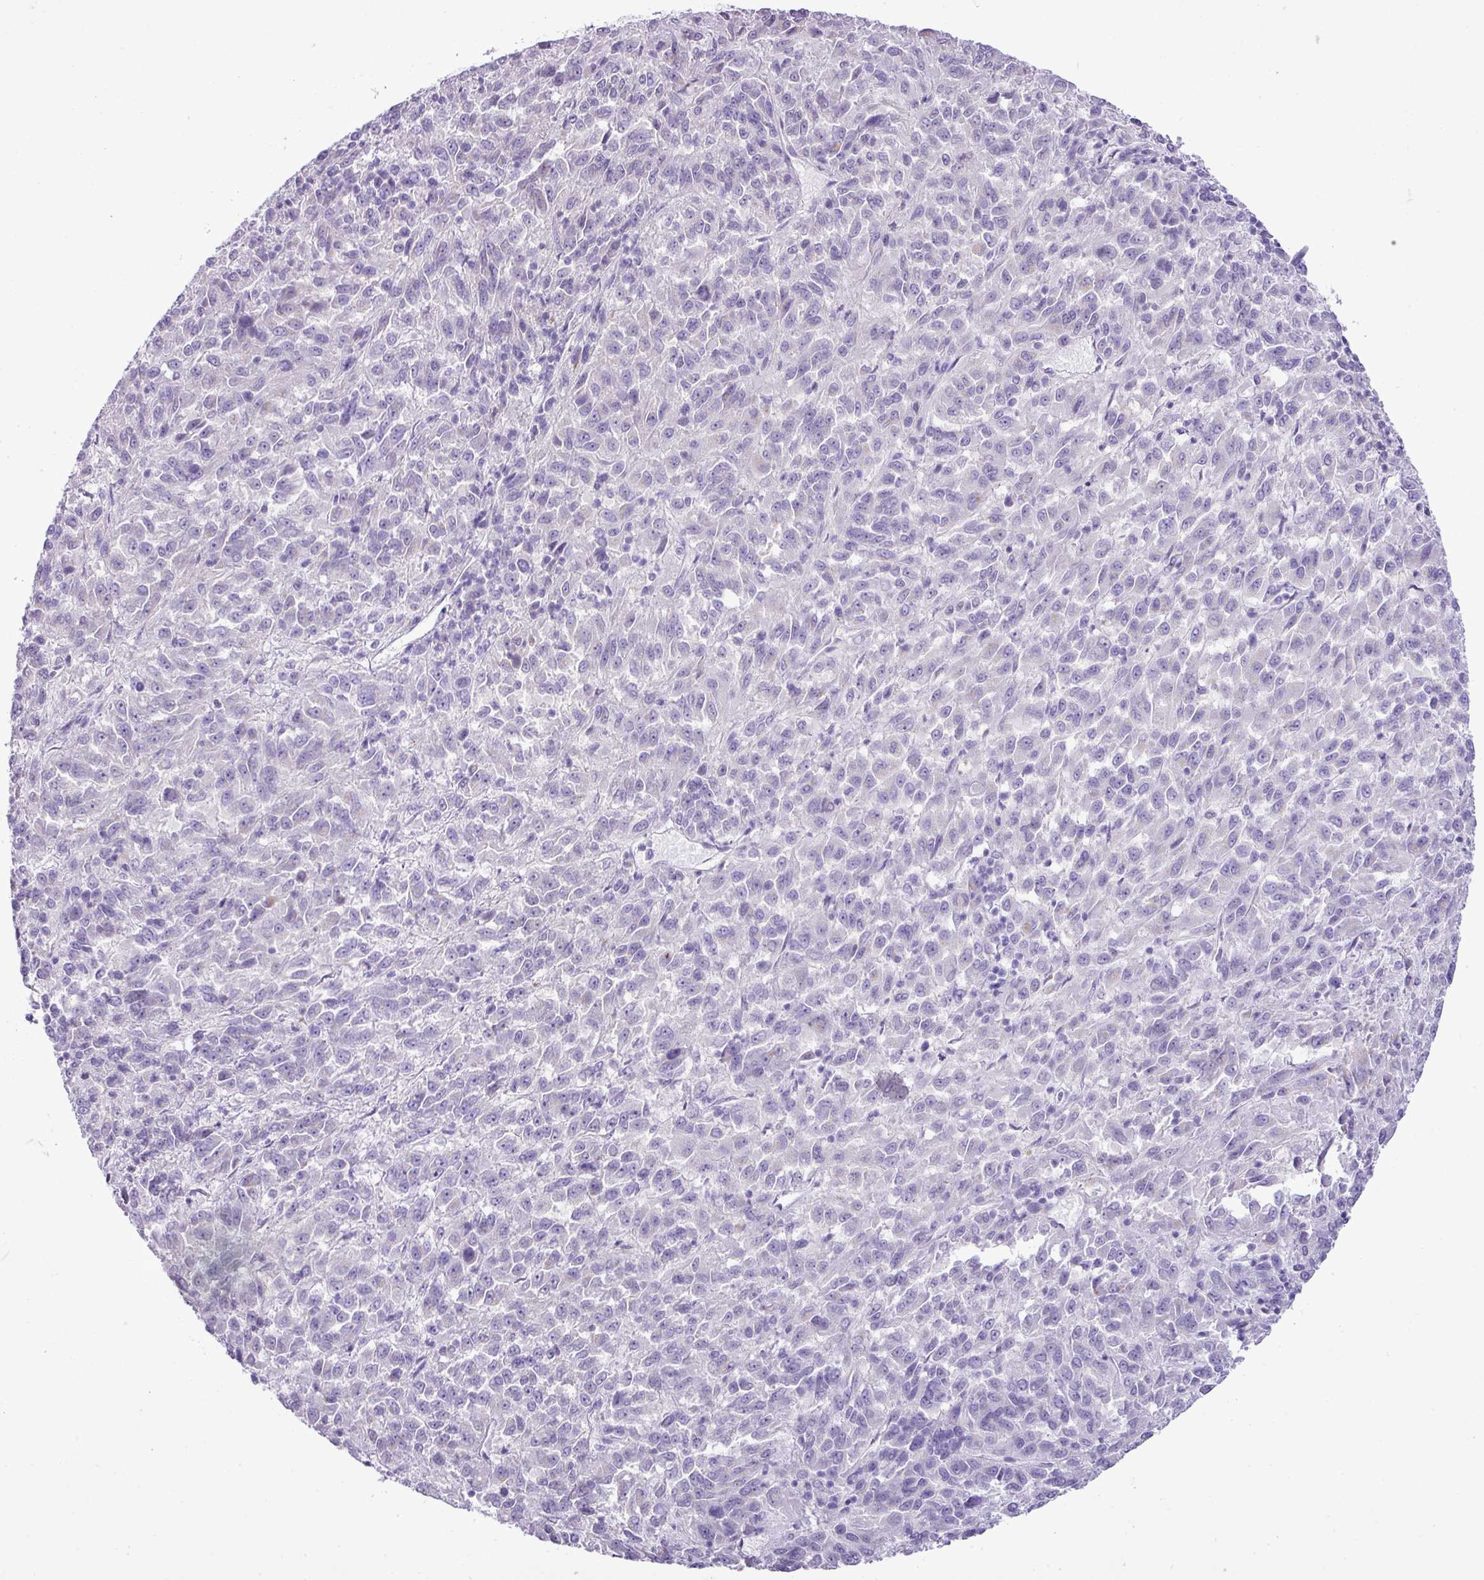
{"staining": {"intensity": "negative", "quantity": "none", "location": "none"}, "tissue": "melanoma", "cell_type": "Tumor cells", "image_type": "cancer", "snomed": [{"axis": "morphology", "description": "Malignant melanoma, Metastatic site"}, {"axis": "topography", "description": "Lung"}], "caption": "Immunohistochemistry (IHC) photomicrograph of neoplastic tissue: human malignant melanoma (metastatic site) stained with DAB (3,3'-diaminobenzidine) demonstrates no significant protein staining in tumor cells. (Stains: DAB (3,3'-diaminobenzidine) IHC with hematoxylin counter stain, Microscopy: brightfield microscopy at high magnification).", "gene": "ZSCAN5A", "patient": {"sex": "male", "age": 64}}